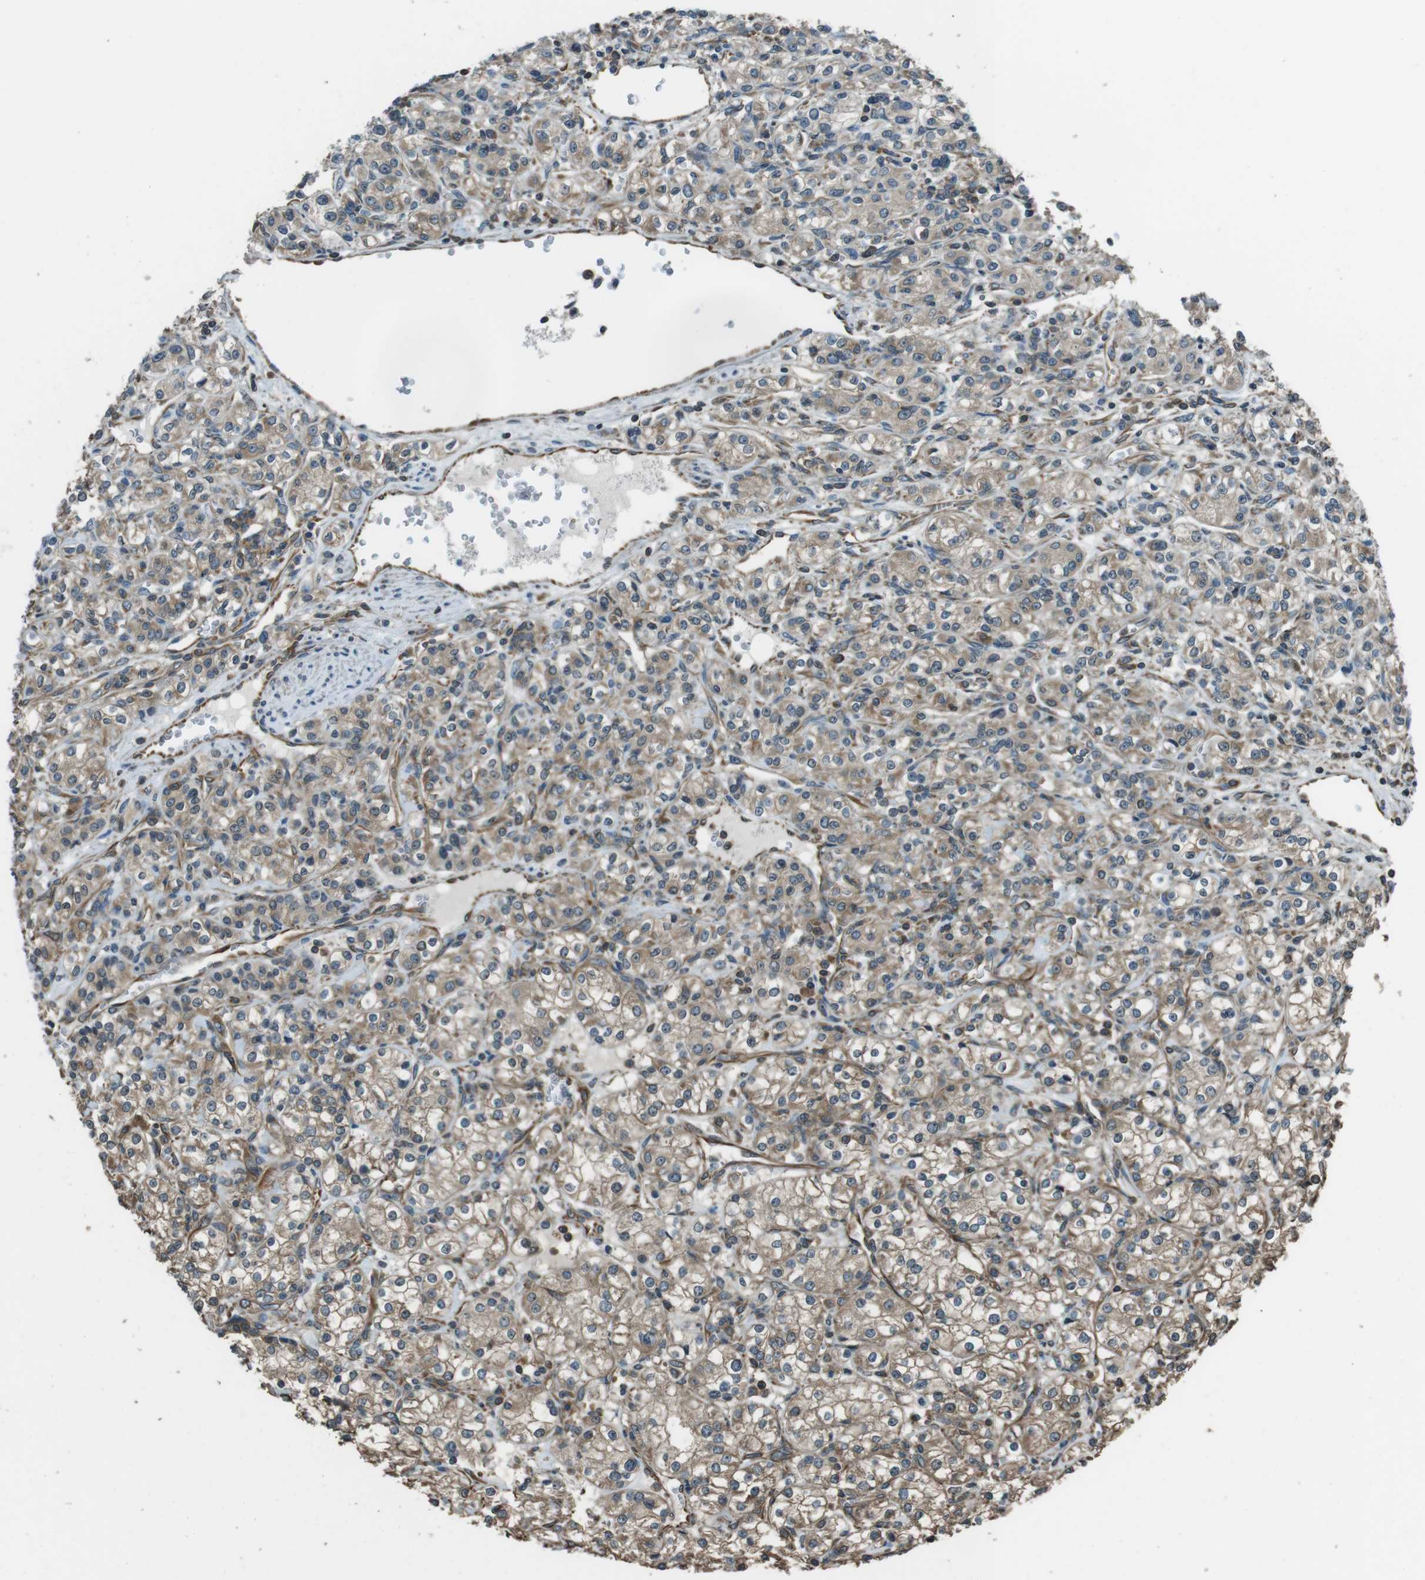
{"staining": {"intensity": "weak", "quantity": ">75%", "location": "cytoplasmic/membranous"}, "tissue": "renal cancer", "cell_type": "Tumor cells", "image_type": "cancer", "snomed": [{"axis": "morphology", "description": "Adenocarcinoma, NOS"}, {"axis": "topography", "description": "Kidney"}], "caption": "Adenocarcinoma (renal) stained with DAB immunohistochemistry (IHC) displays low levels of weak cytoplasmic/membranous expression in approximately >75% of tumor cells. (Stains: DAB (3,3'-diaminobenzidine) in brown, nuclei in blue, Microscopy: brightfield microscopy at high magnification).", "gene": "PA2G4", "patient": {"sex": "male", "age": 77}}